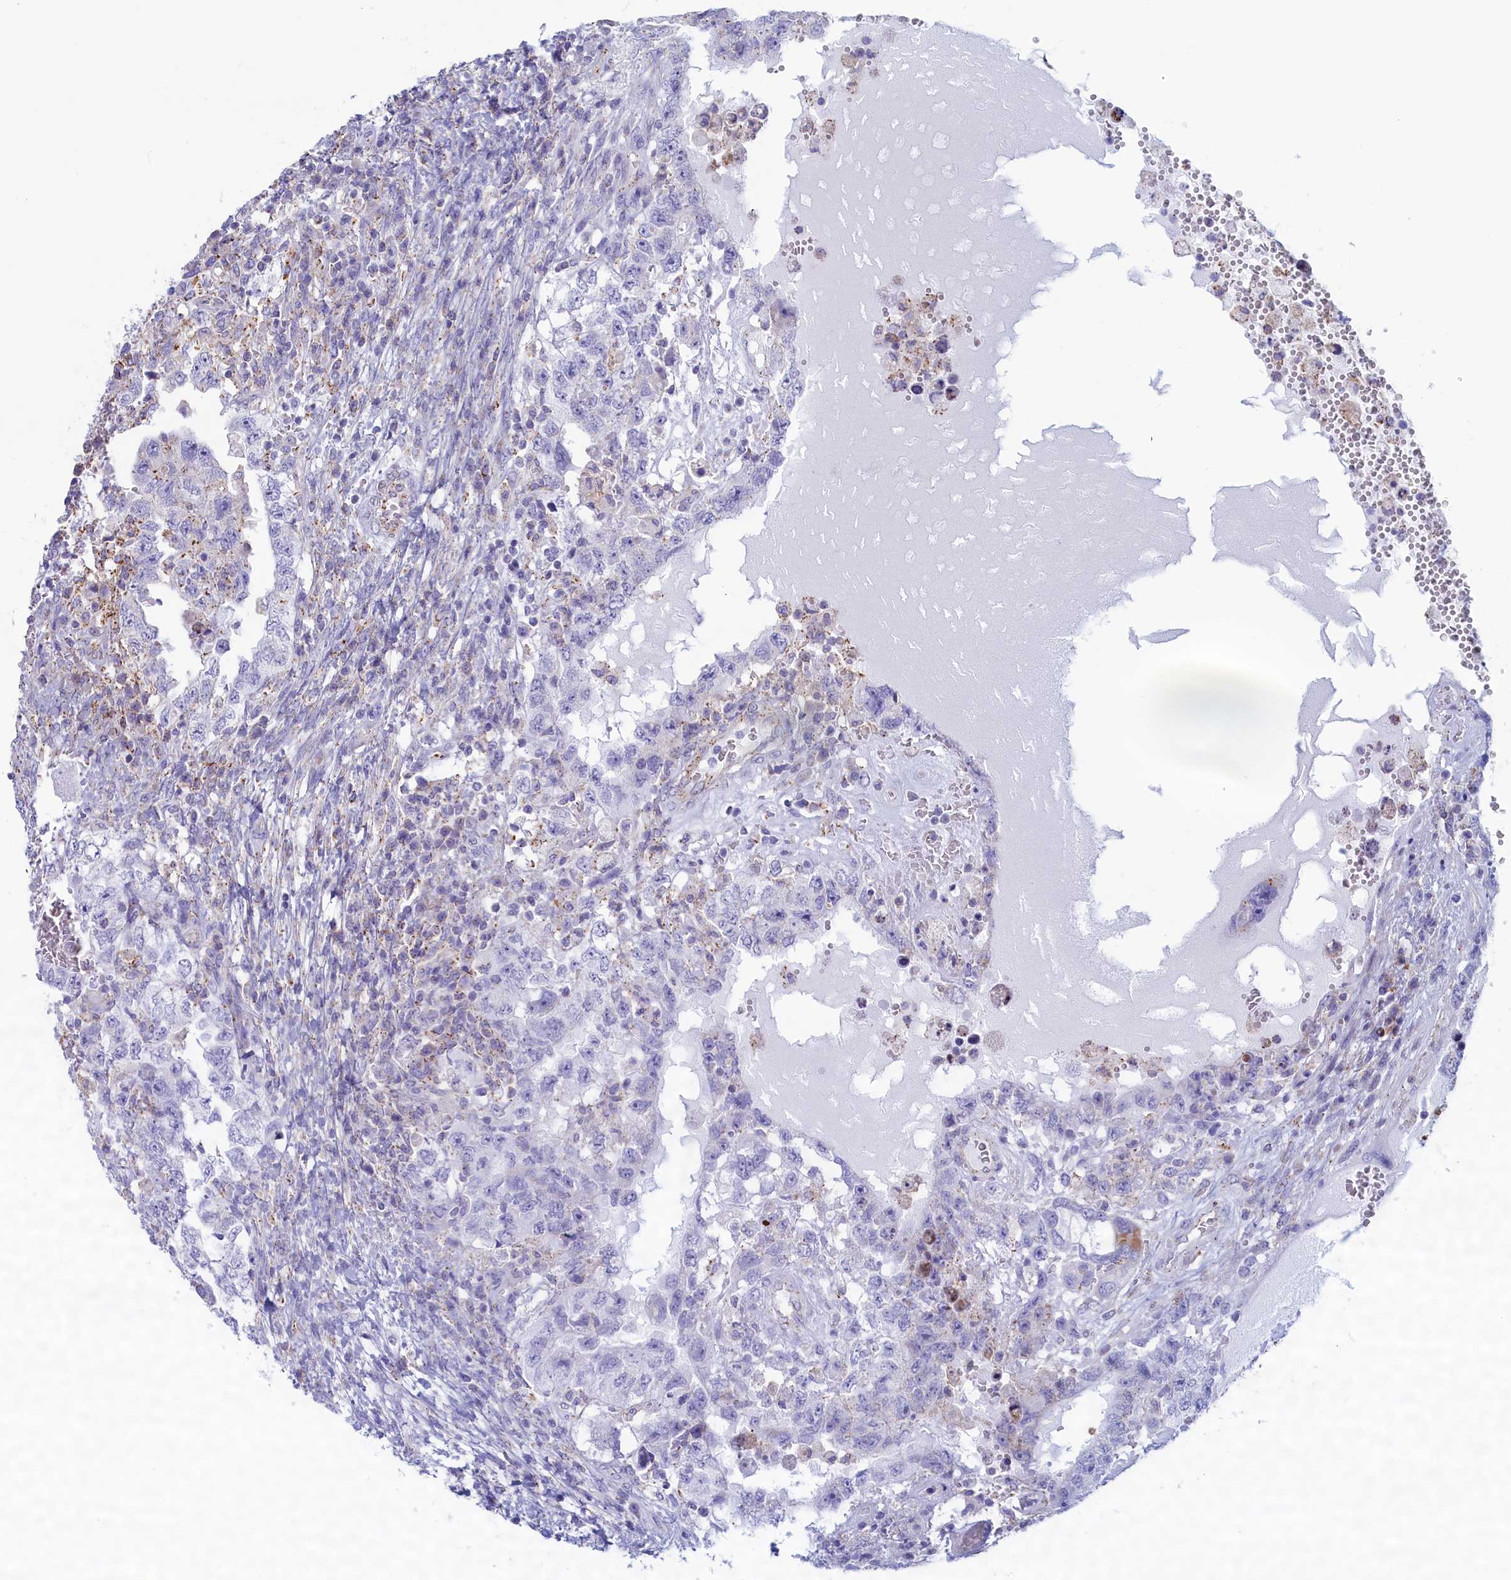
{"staining": {"intensity": "negative", "quantity": "none", "location": "none"}, "tissue": "testis cancer", "cell_type": "Tumor cells", "image_type": "cancer", "snomed": [{"axis": "morphology", "description": "Carcinoma, Embryonal, NOS"}, {"axis": "topography", "description": "Testis"}], "caption": "High power microscopy photomicrograph of an IHC photomicrograph of testis cancer, revealing no significant positivity in tumor cells.", "gene": "MPV17L2", "patient": {"sex": "male", "age": 26}}